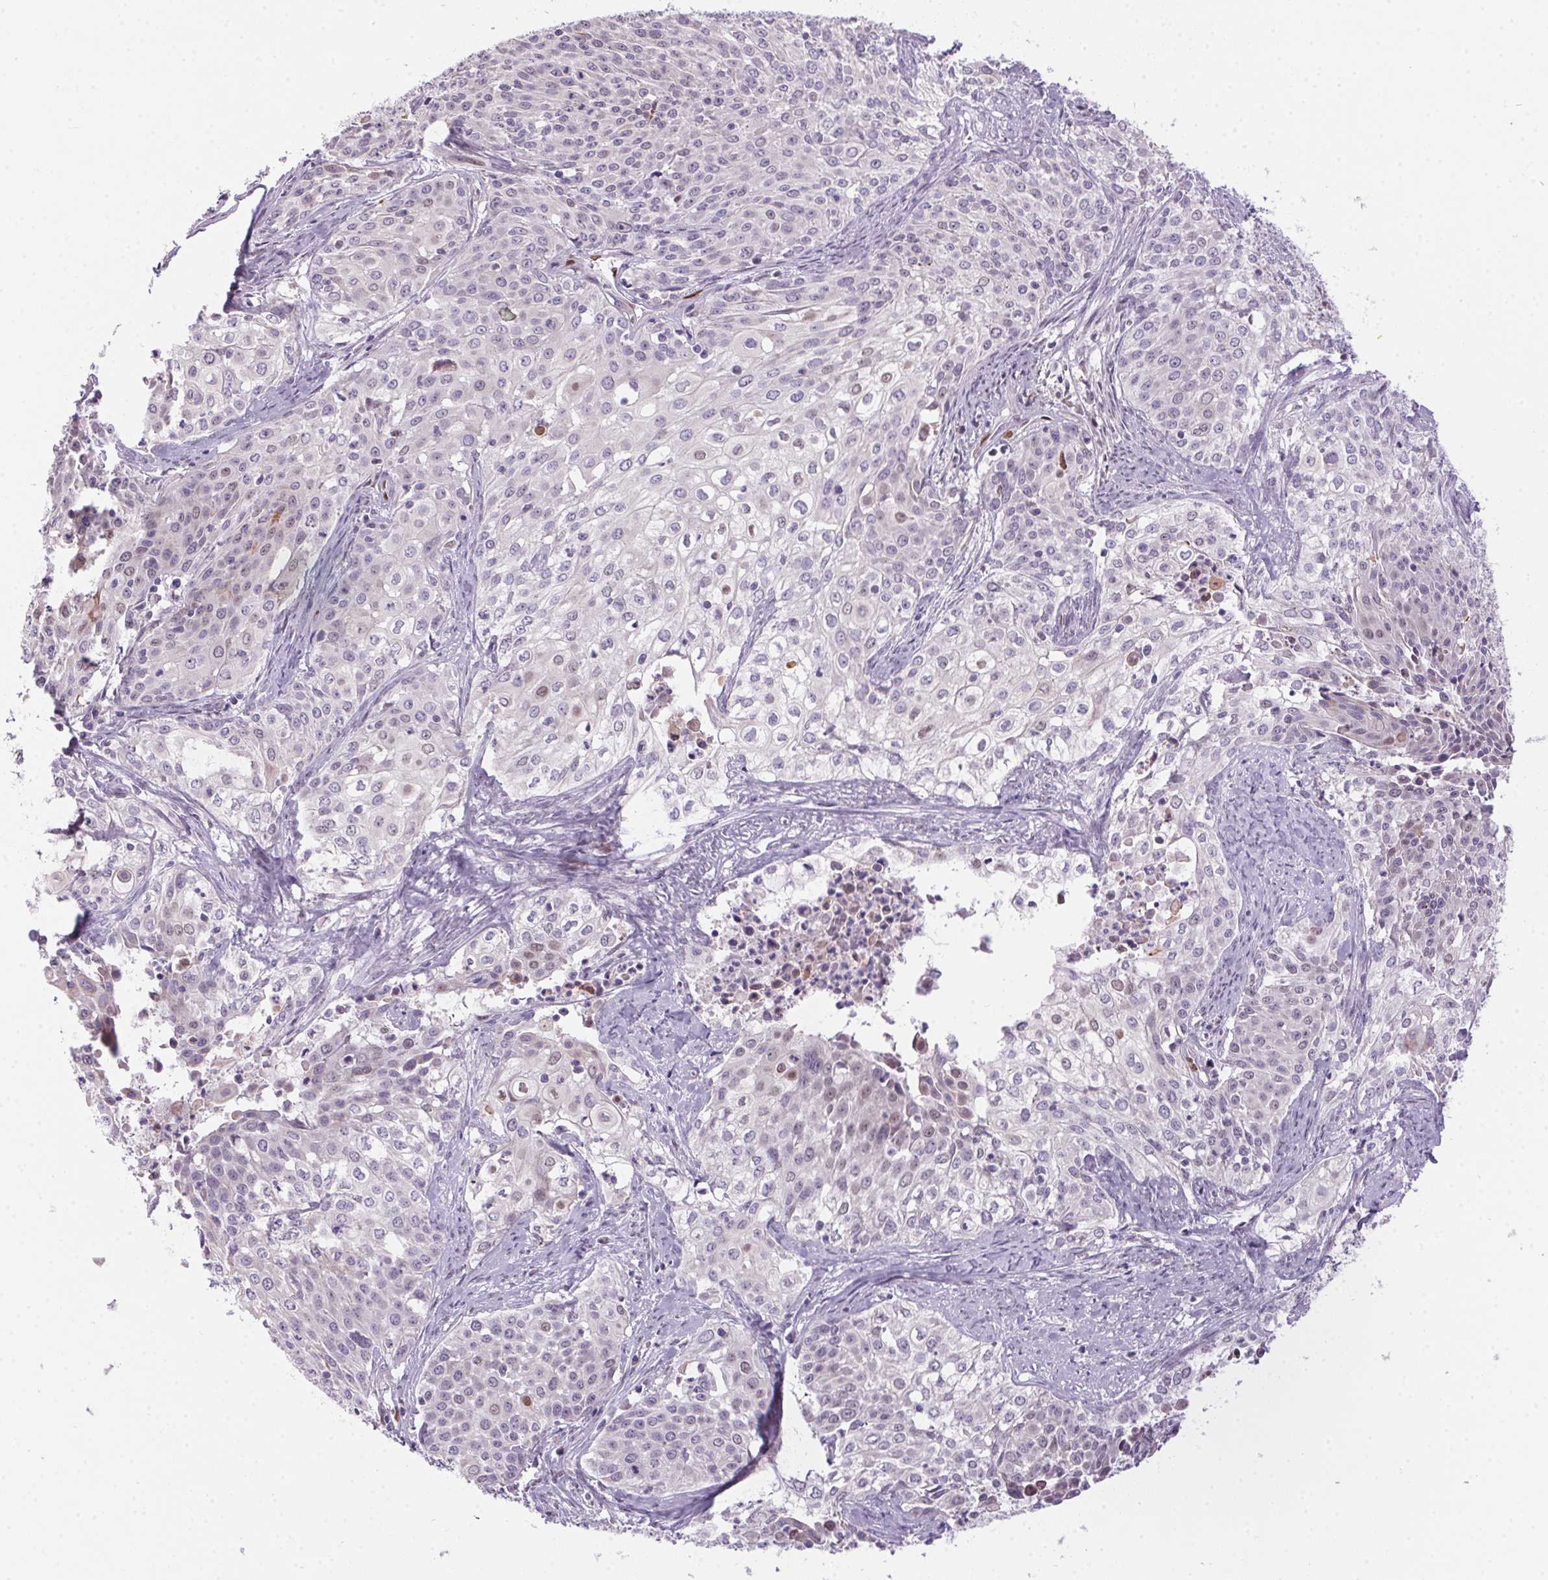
{"staining": {"intensity": "negative", "quantity": "none", "location": "none"}, "tissue": "cervical cancer", "cell_type": "Tumor cells", "image_type": "cancer", "snomed": [{"axis": "morphology", "description": "Squamous cell carcinoma, NOS"}, {"axis": "topography", "description": "Cervix"}], "caption": "Squamous cell carcinoma (cervical) was stained to show a protein in brown. There is no significant positivity in tumor cells.", "gene": "SP9", "patient": {"sex": "female", "age": 39}}